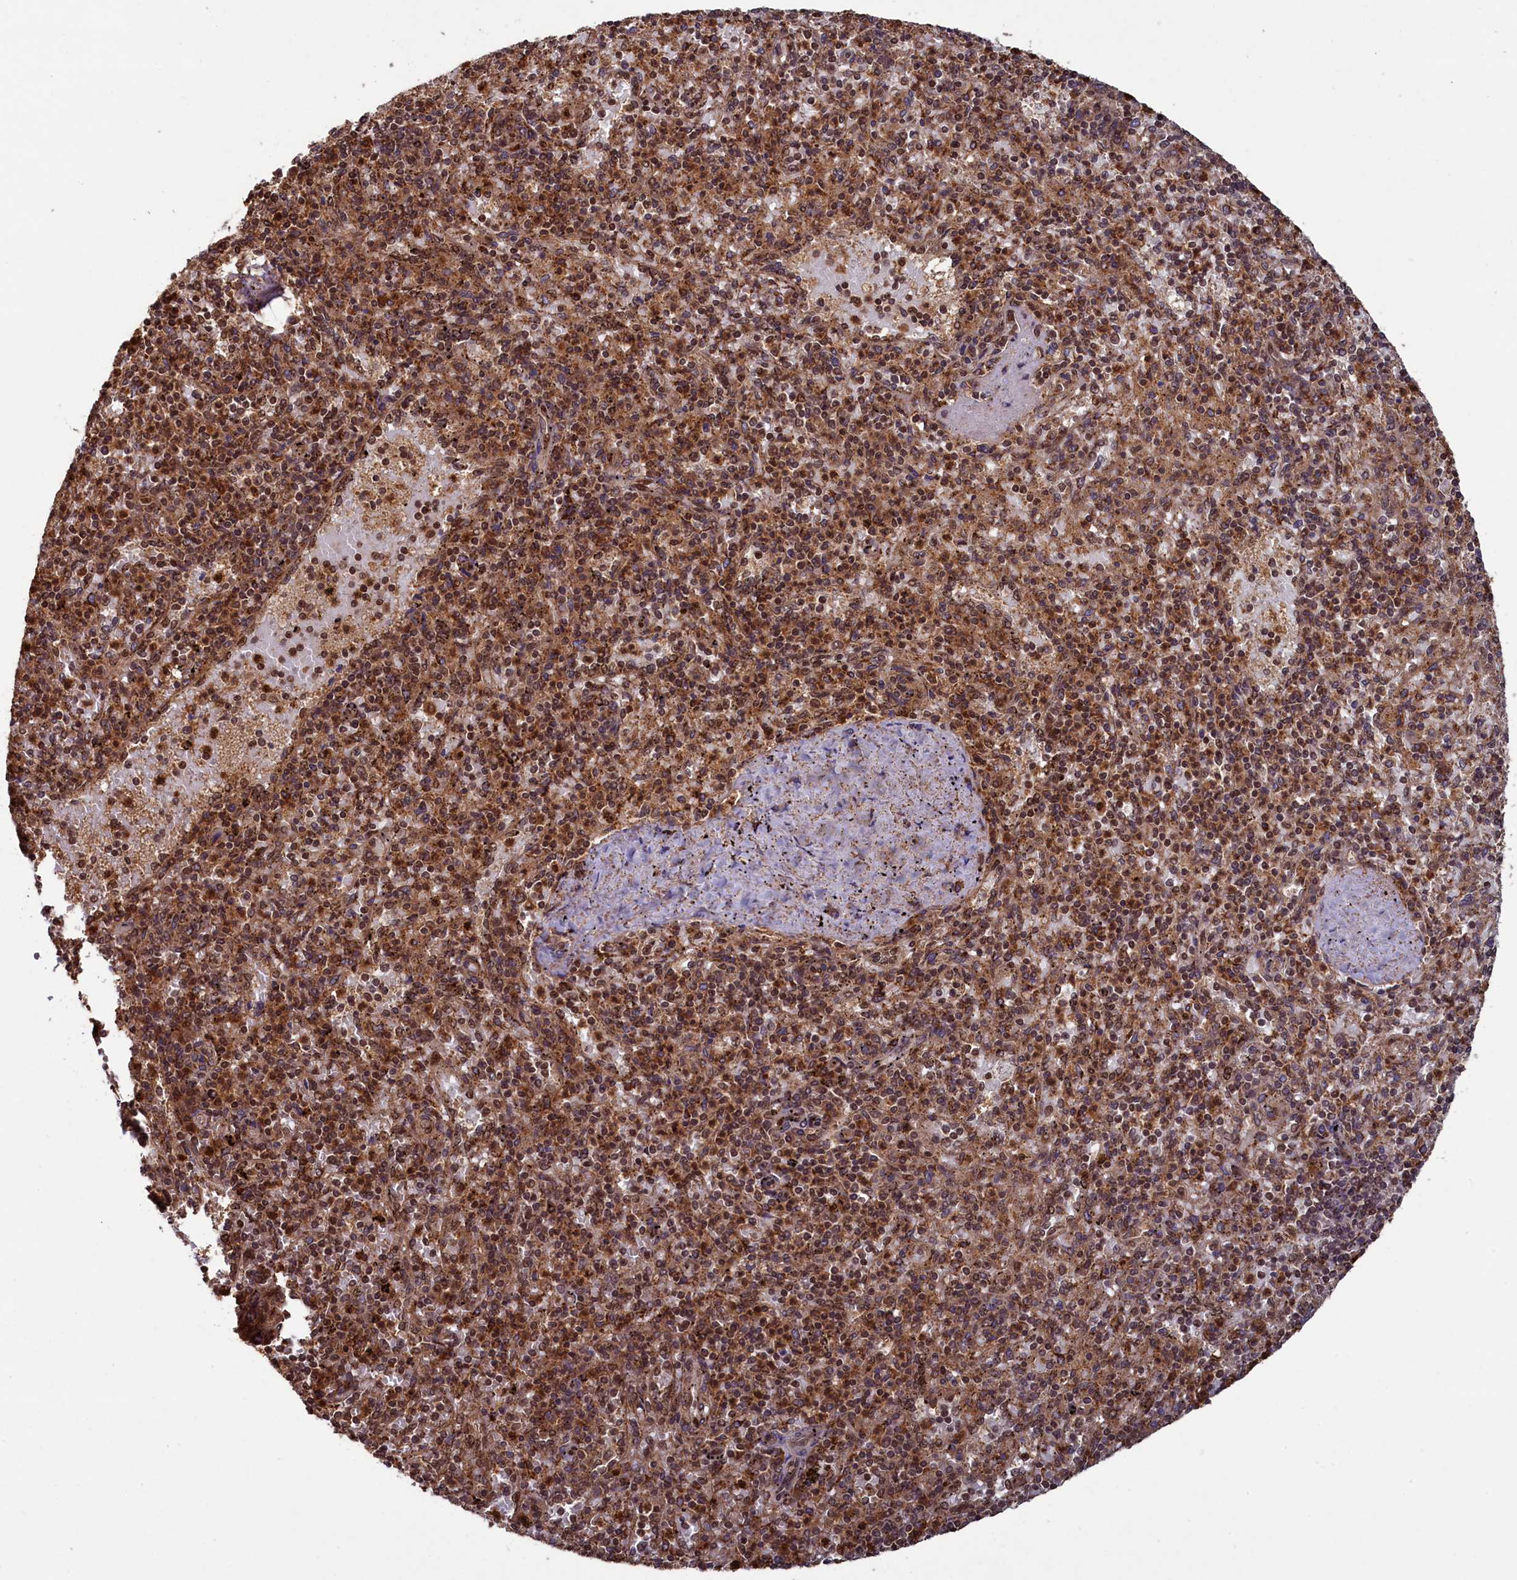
{"staining": {"intensity": "strong", "quantity": ">75%", "location": "cytoplasmic/membranous,nuclear"}, "tissue": "spleen", "cell_type": "Cells in red pulp", "image_type": "normal", "snomed": [{"axis": "morphology", "description": "Normal tissue, NOS"}, {"axis": "topography", "description": "Spleen"}], "caption": "Benign spleen displays strong cytoplasmic/membranous,nuclear positivity in approximately >75% of cells in red pulp (Brightfield microscopy of DAB IHC at high magnification)..", "gene": "NAE1", "patient": {"sex": "male", "age": 82}}